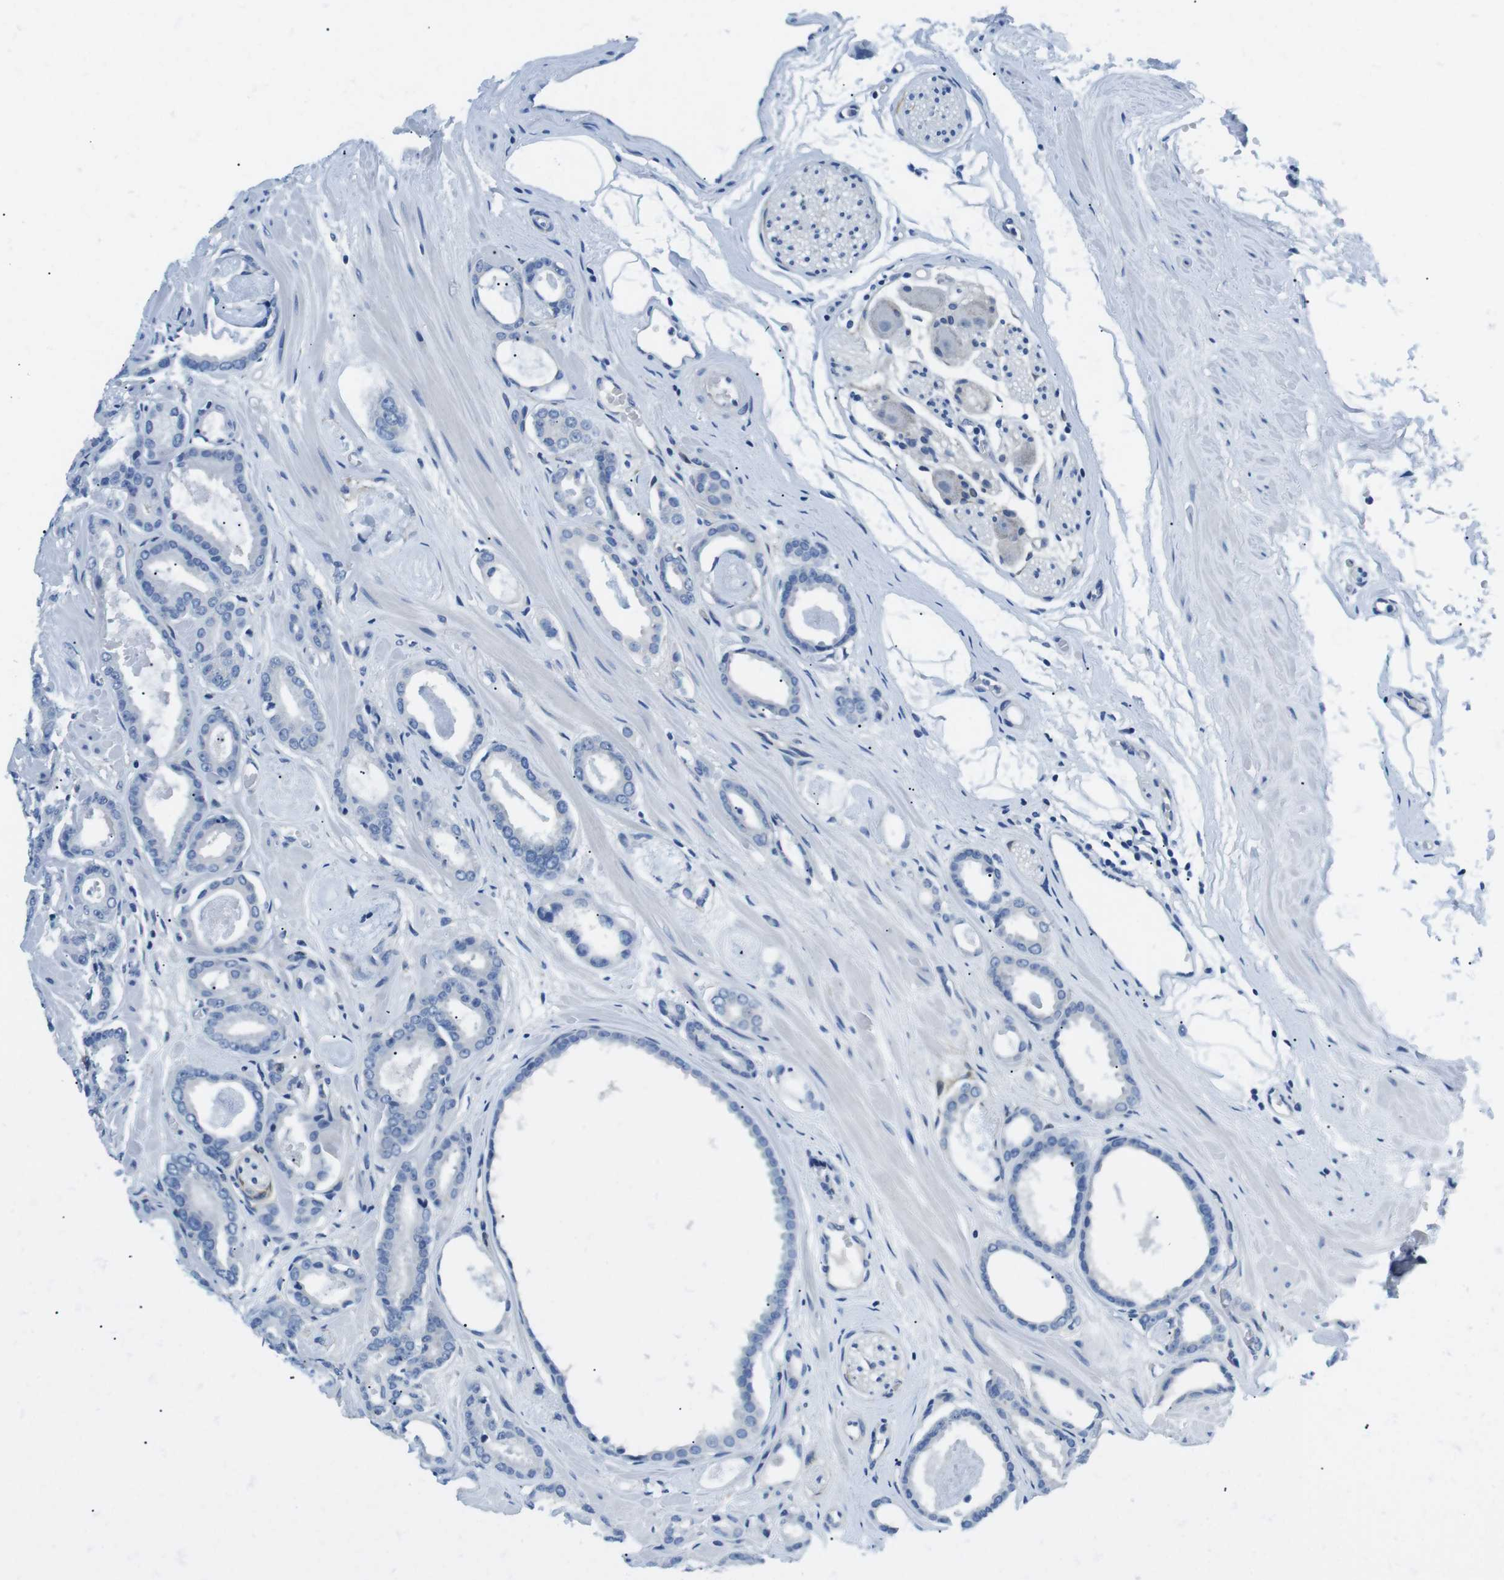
{"staining": {"intensity": "negative", "quantity": "none", "location": "none"}, "tissue": "prostate cancer", "cell_type": "Tumor cells", "image_type": "cancer", "snomed": [{"axis": "morphology", "description": "Adenocarcinoma, Low grade"}, {"axis": "topography", "description": "Prostate"}], "caption": "Micrograph shows no significant protein expression in tumor cells of prostate cancer.", "gene": "PHLDA1", "patient": {"sex": "male", "age": 53}}